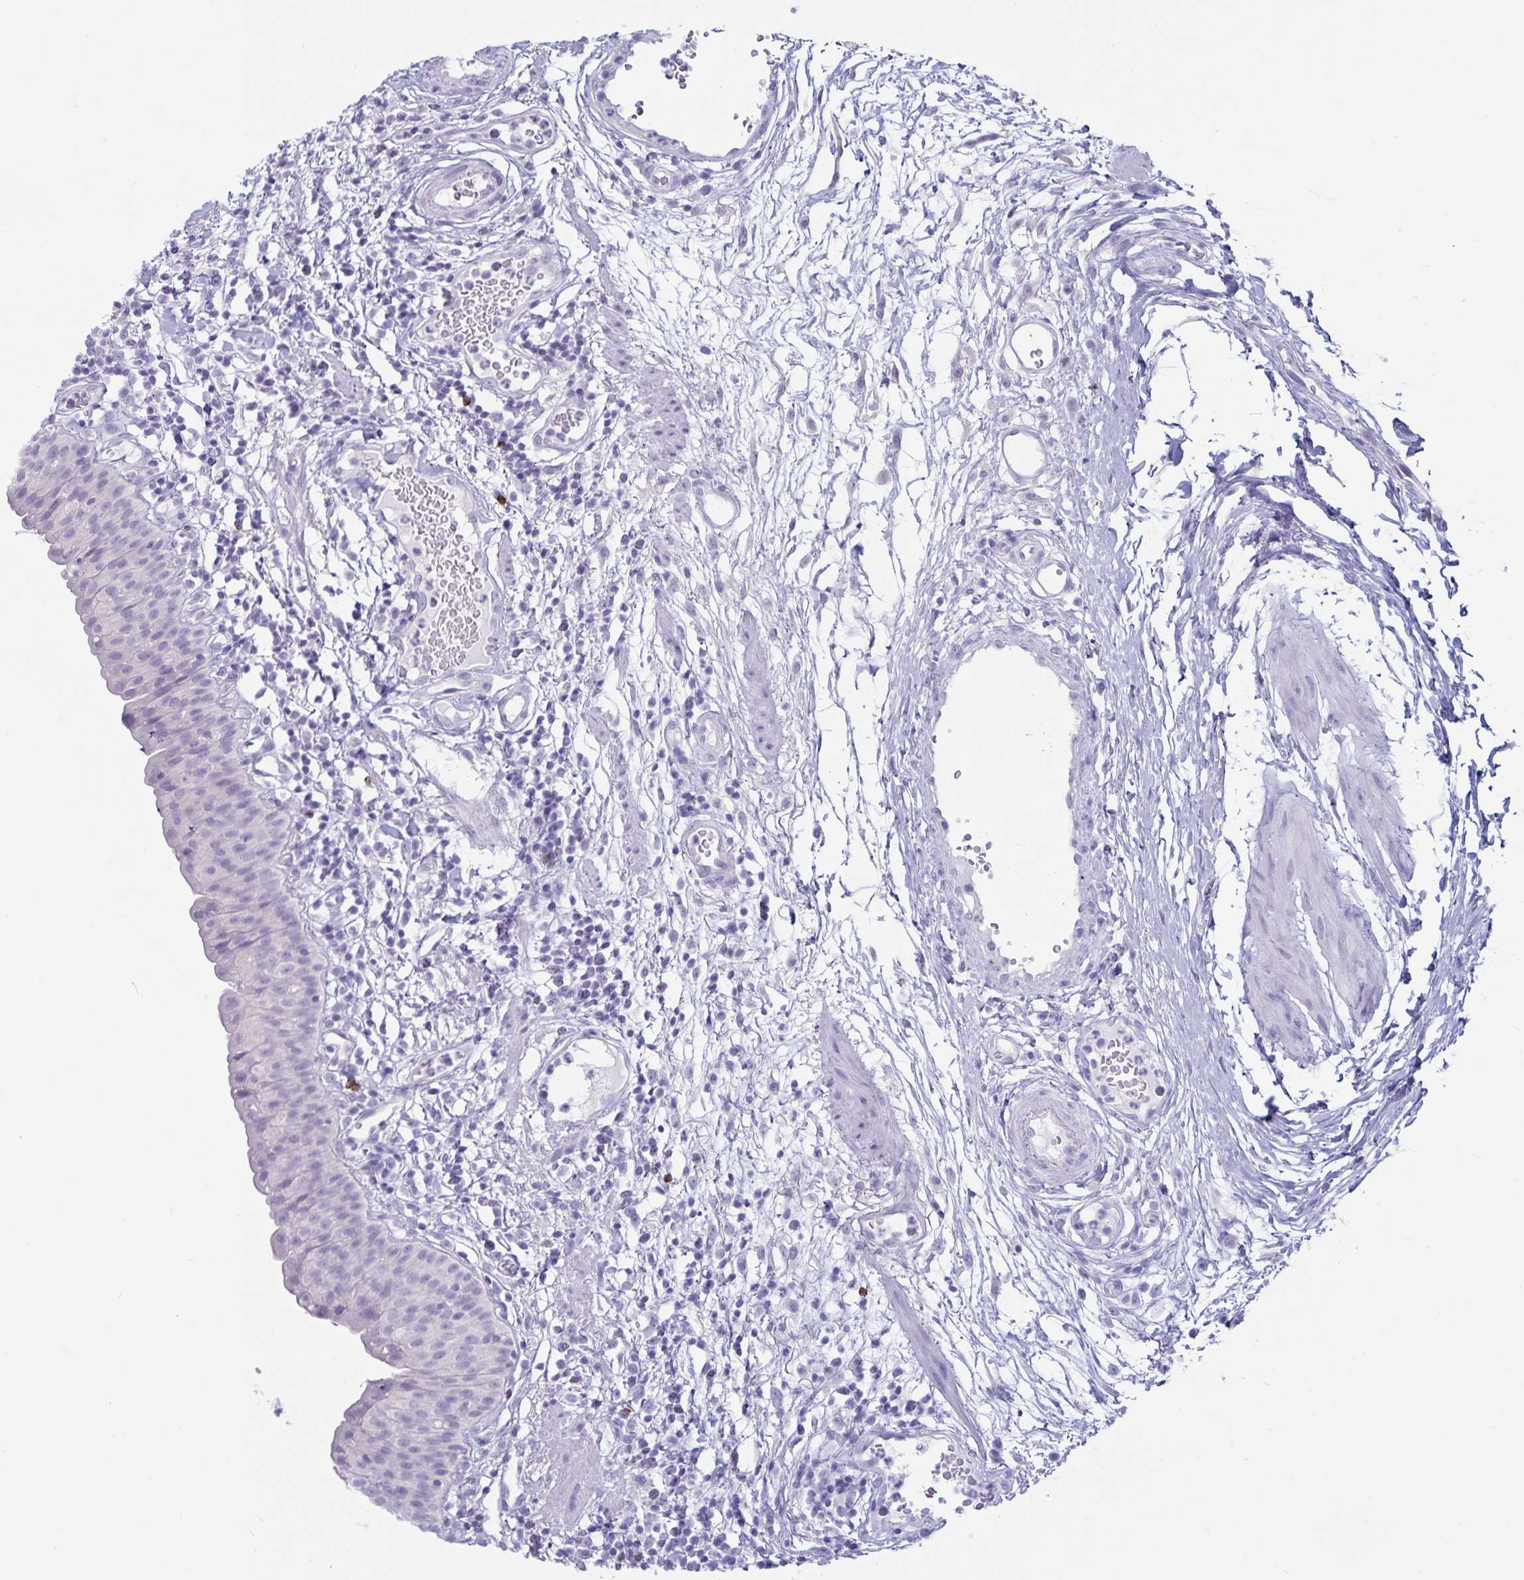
{"staining": {"intensity": "negative", "quantity": "none", "location": "none"}, "tissue": "urinary bladder", "cell_type": "Urothelial cells", "image_type": "normal", "snomed": [{"axis": "morphology", "description": "Normal tissue, NOS"}, {"axis": "morphology", "description": "Inflammation, NOS"}, {"axis": "topography", "description": "Urinary bladder"}], "caption": "This is a image of immunohistochemistry staining of normal urinary bladder, which shows no staining in urothelial cells.", "gene": "GNLY", "patient": {"sex": "male", "age": 57}}